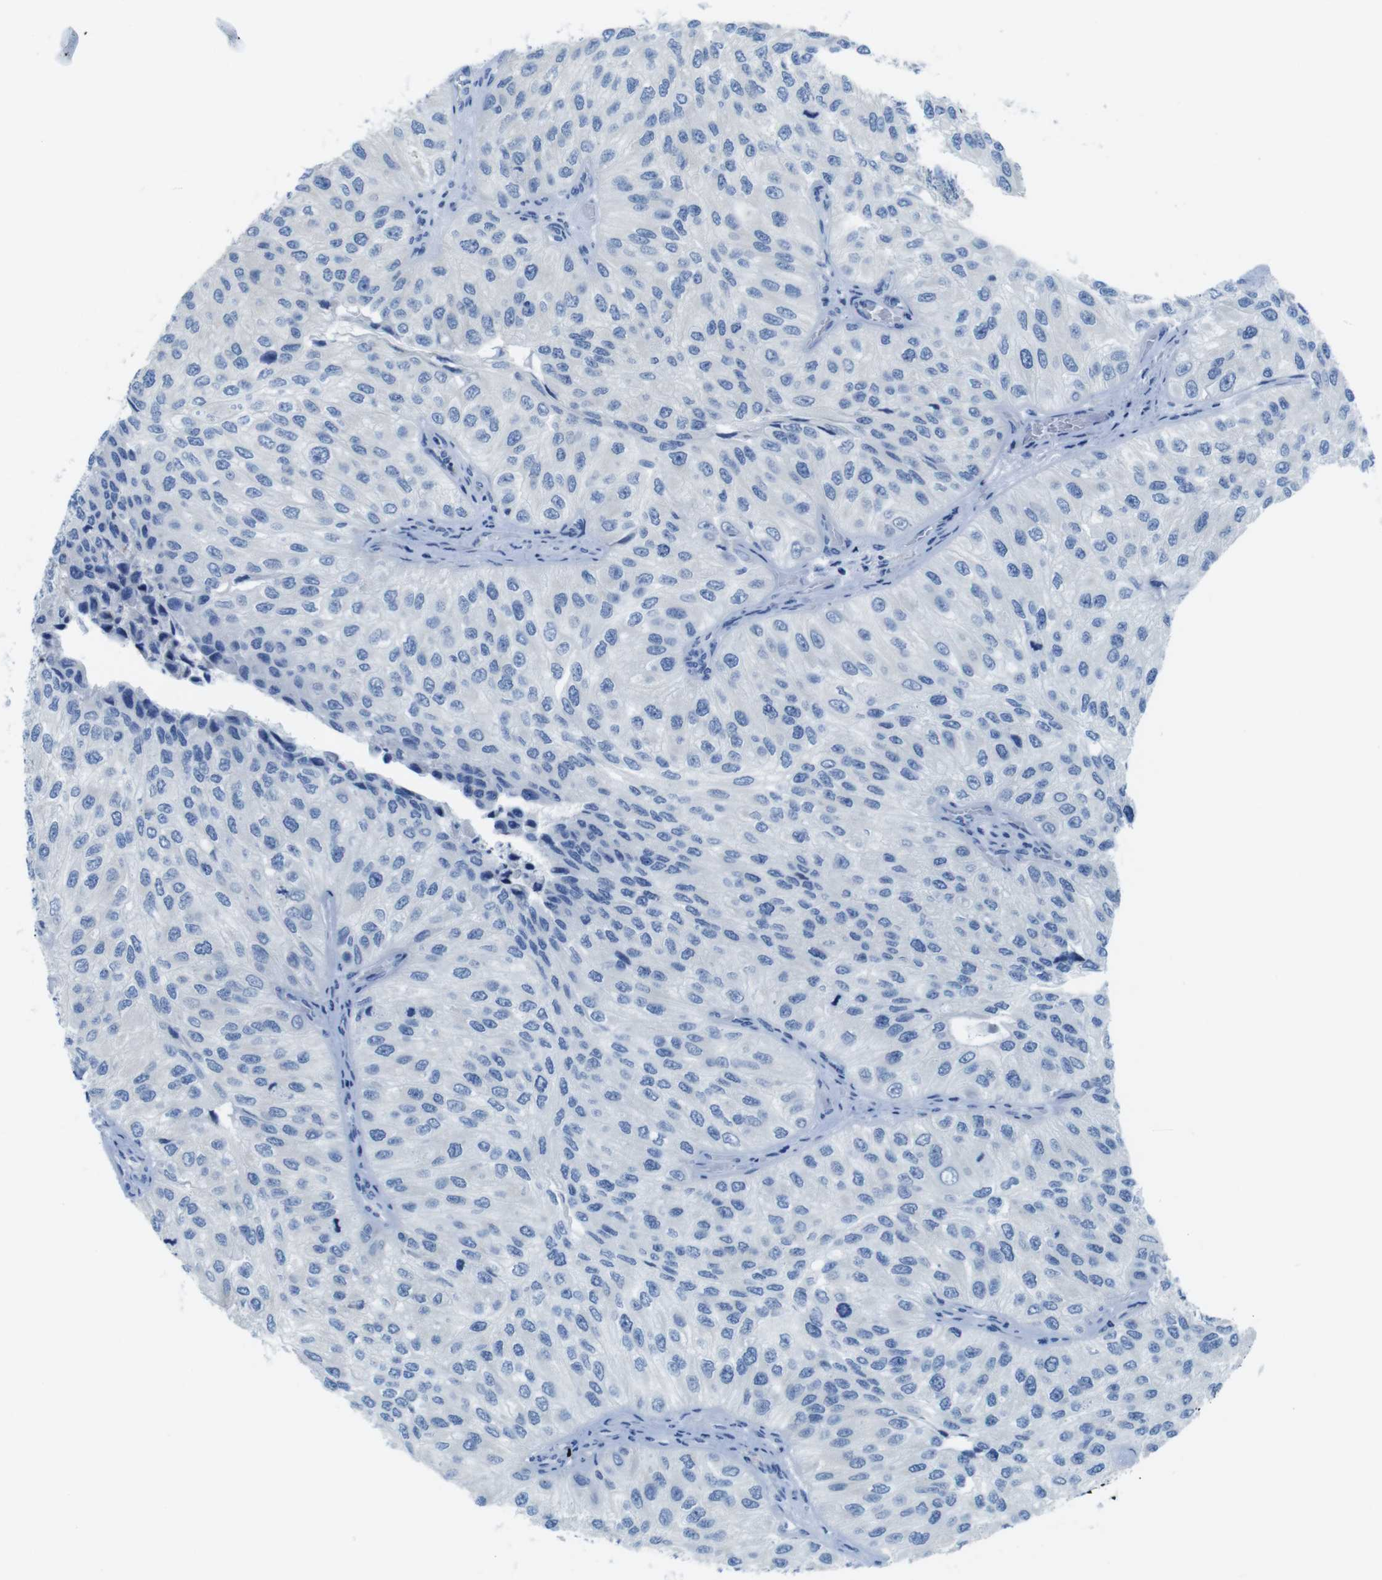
{"staining": {"intensity": "negative", "quantity": "none", "location": "none"}, "tissue": "urothelial cancer", "cell_type": "Tumor cells", "image_type": "cancer", "snomed": [{"axis": "morphology", "description": "Urothelial carcinoma, High grade"}, {"axis": "topography", "description": "Kidney"}, {"axis": "topography", "description": "Urinary bladder"}], "caption": "IHC photomicrograph of neoplastic tissue: urothelial carcinoma (high-grade) stained with DAB (3,3'-diaminobenzidine) exhibits no significant protein positivity in tumor cells. (DAB IHC visualized using brightfield microscopy, high magnification).", "gene": "ASIC5", "patient": {"sex": "male", "age": 77}}